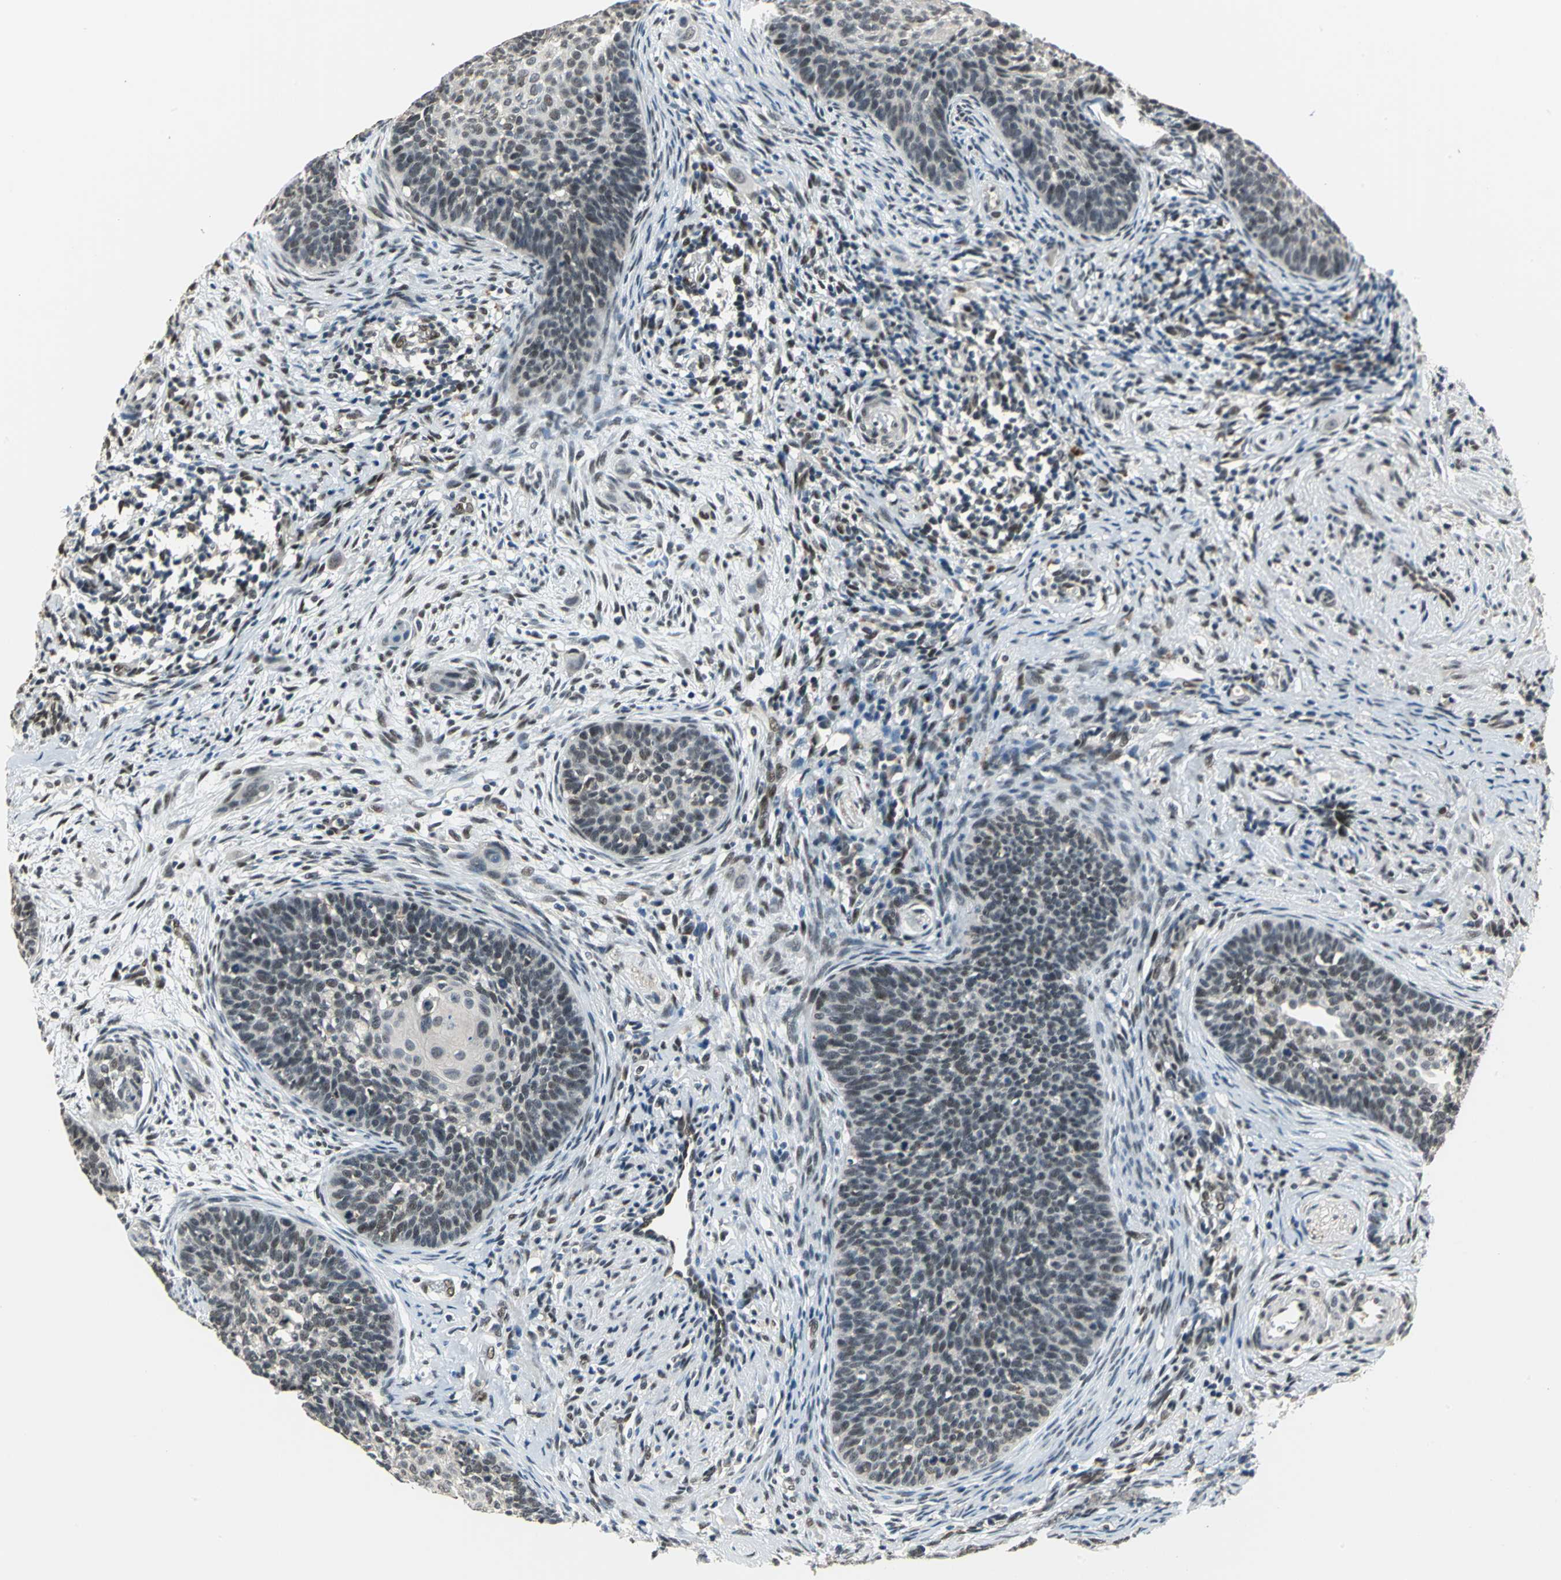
{"staining": {"intensity": "weak", "quantity": "<25%", "location": "nuclear"}, "tissue": "cervical cancer", "cell_type": "Tumor cells", "image_type": "cancer", "snomed": [{"axis": "morphology", "description": "Squamous cell carcinoma, NOS"}, {"axis": "topography", "description": "Cervix"}], "caption": "An immunohistochemistry image of cervical squamous cell carcinoma is shown. There is no staining in tumor cells of cervical squamous cell carcinoma. The staining was performed using DAB to visualize the protein expression in brown, while the nuclei were stained in blue with hematoxylin (Magnification: 20x).", "gene": "ELF2", "patient": {"sex": "female", "age": 33}}